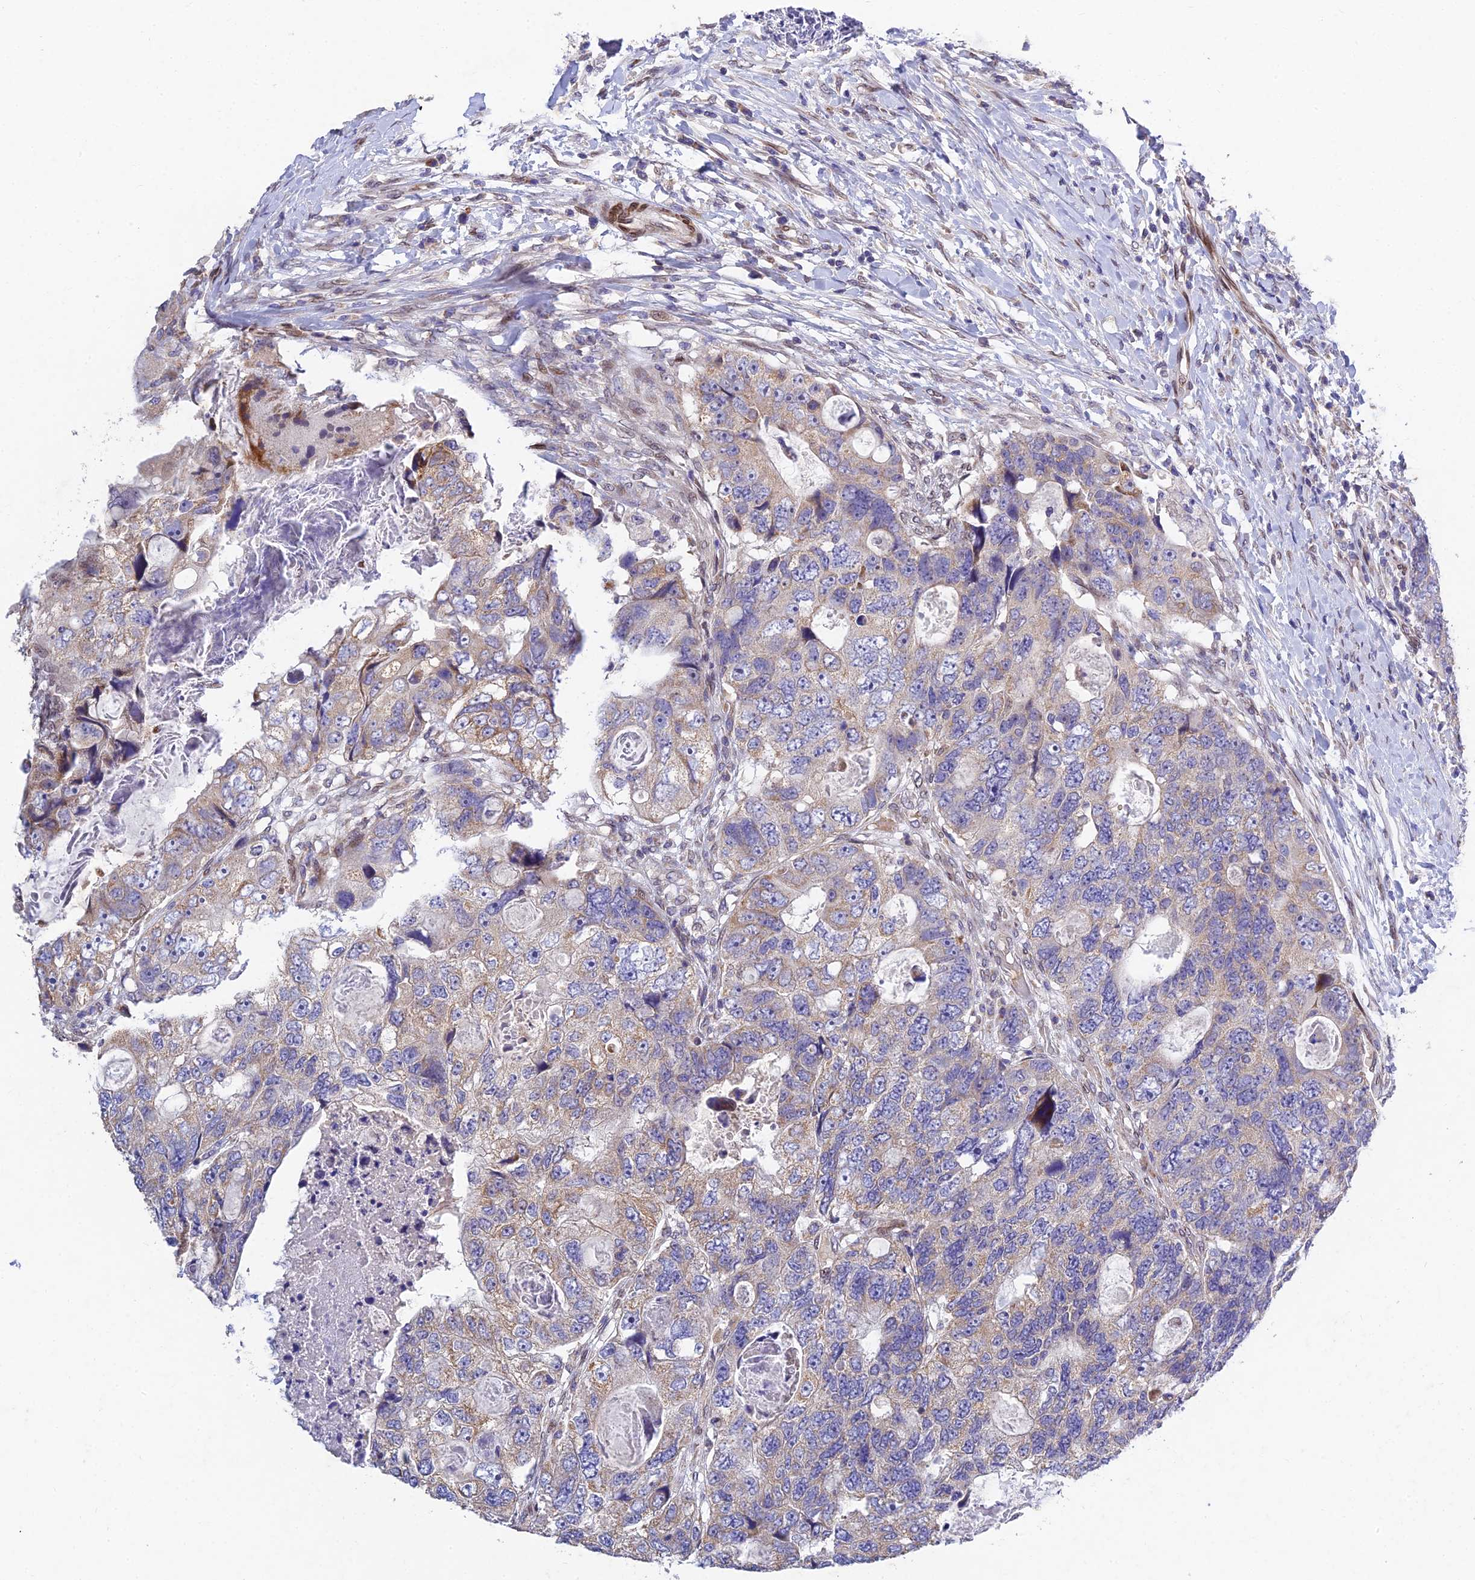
{"staining": {"intensity": "weak", "quantity": "25%-75%", "location": "cytoplasmic/membranous"}, "tissue": "colorectal cancer", "cell_type": "Tumor cells", "image_type": "cancer", "snomed": [{"axis": "morphology", "description": "Adenocarcinoma, NOS"}, {"axis": "topography", "description": "Rectum"}], "caption": "A high-resolution micrograph shows immunohistochemistry (IHC) staining of colorectal cancer, which exhibits weak cytoplasmic/membranous positivity in approximately 25%-75% of tumor cells.", "gene": "MGAT2", "patient": {"sex": "male", "age": 59}}